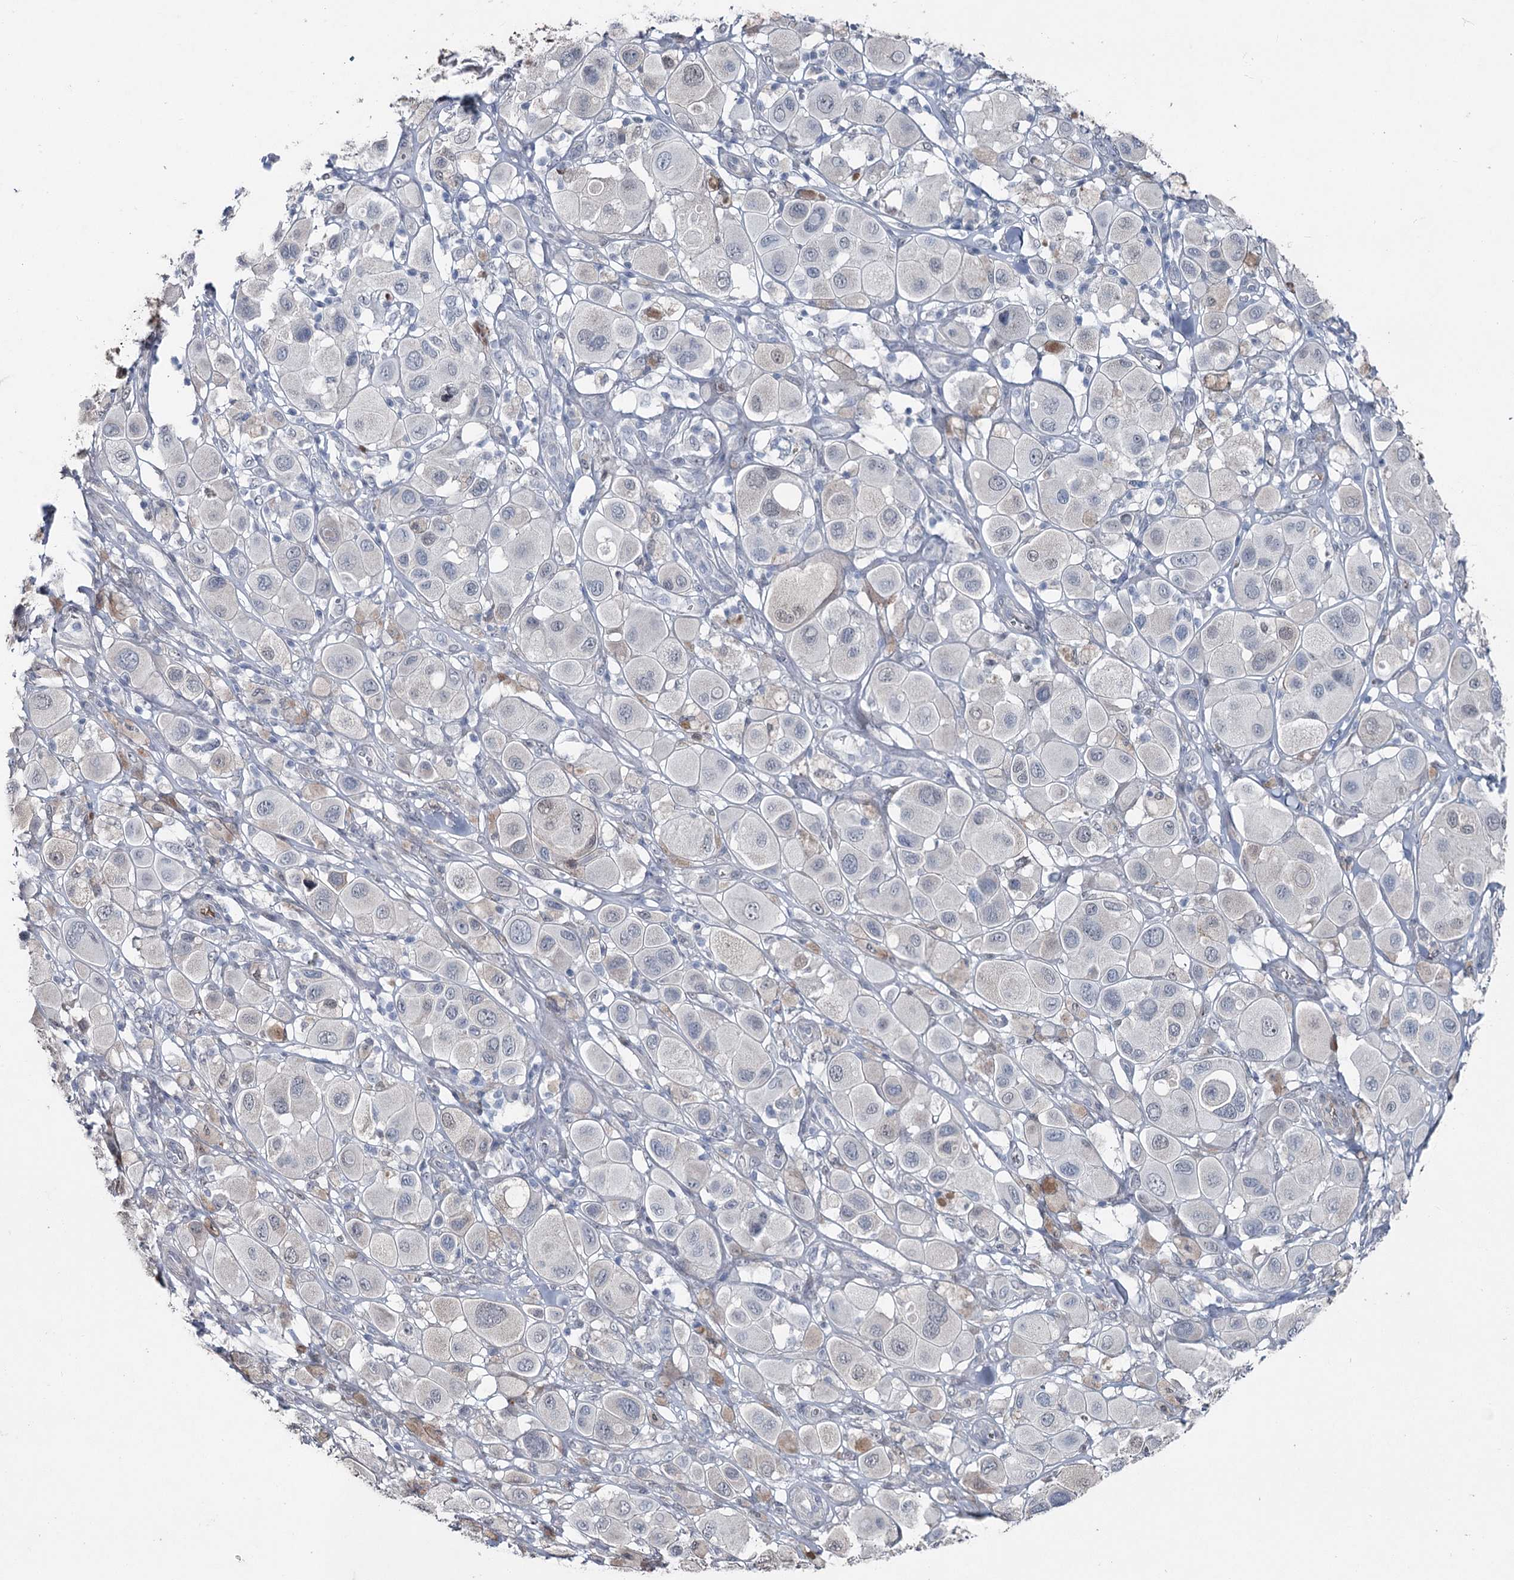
{"staining": {"intensity": "negative", "quantity": "none", "location": "none"}, "tissue": "melanoma", "cell_type": "Tumor cells", "image_type": "cancer", "snomed": [{"axis": "morphology", "description": "Malignant melanoma, Metastatic site"}, {"axis": "topography", "description": "Skin"}], "caption": "Malignant melanoma (metastatic site) stained for a protein using immunohistochemistry reveals no positivity tumor cells.", "gene": "FAM120B", "patient": {"sex": "male", "age": 41}}